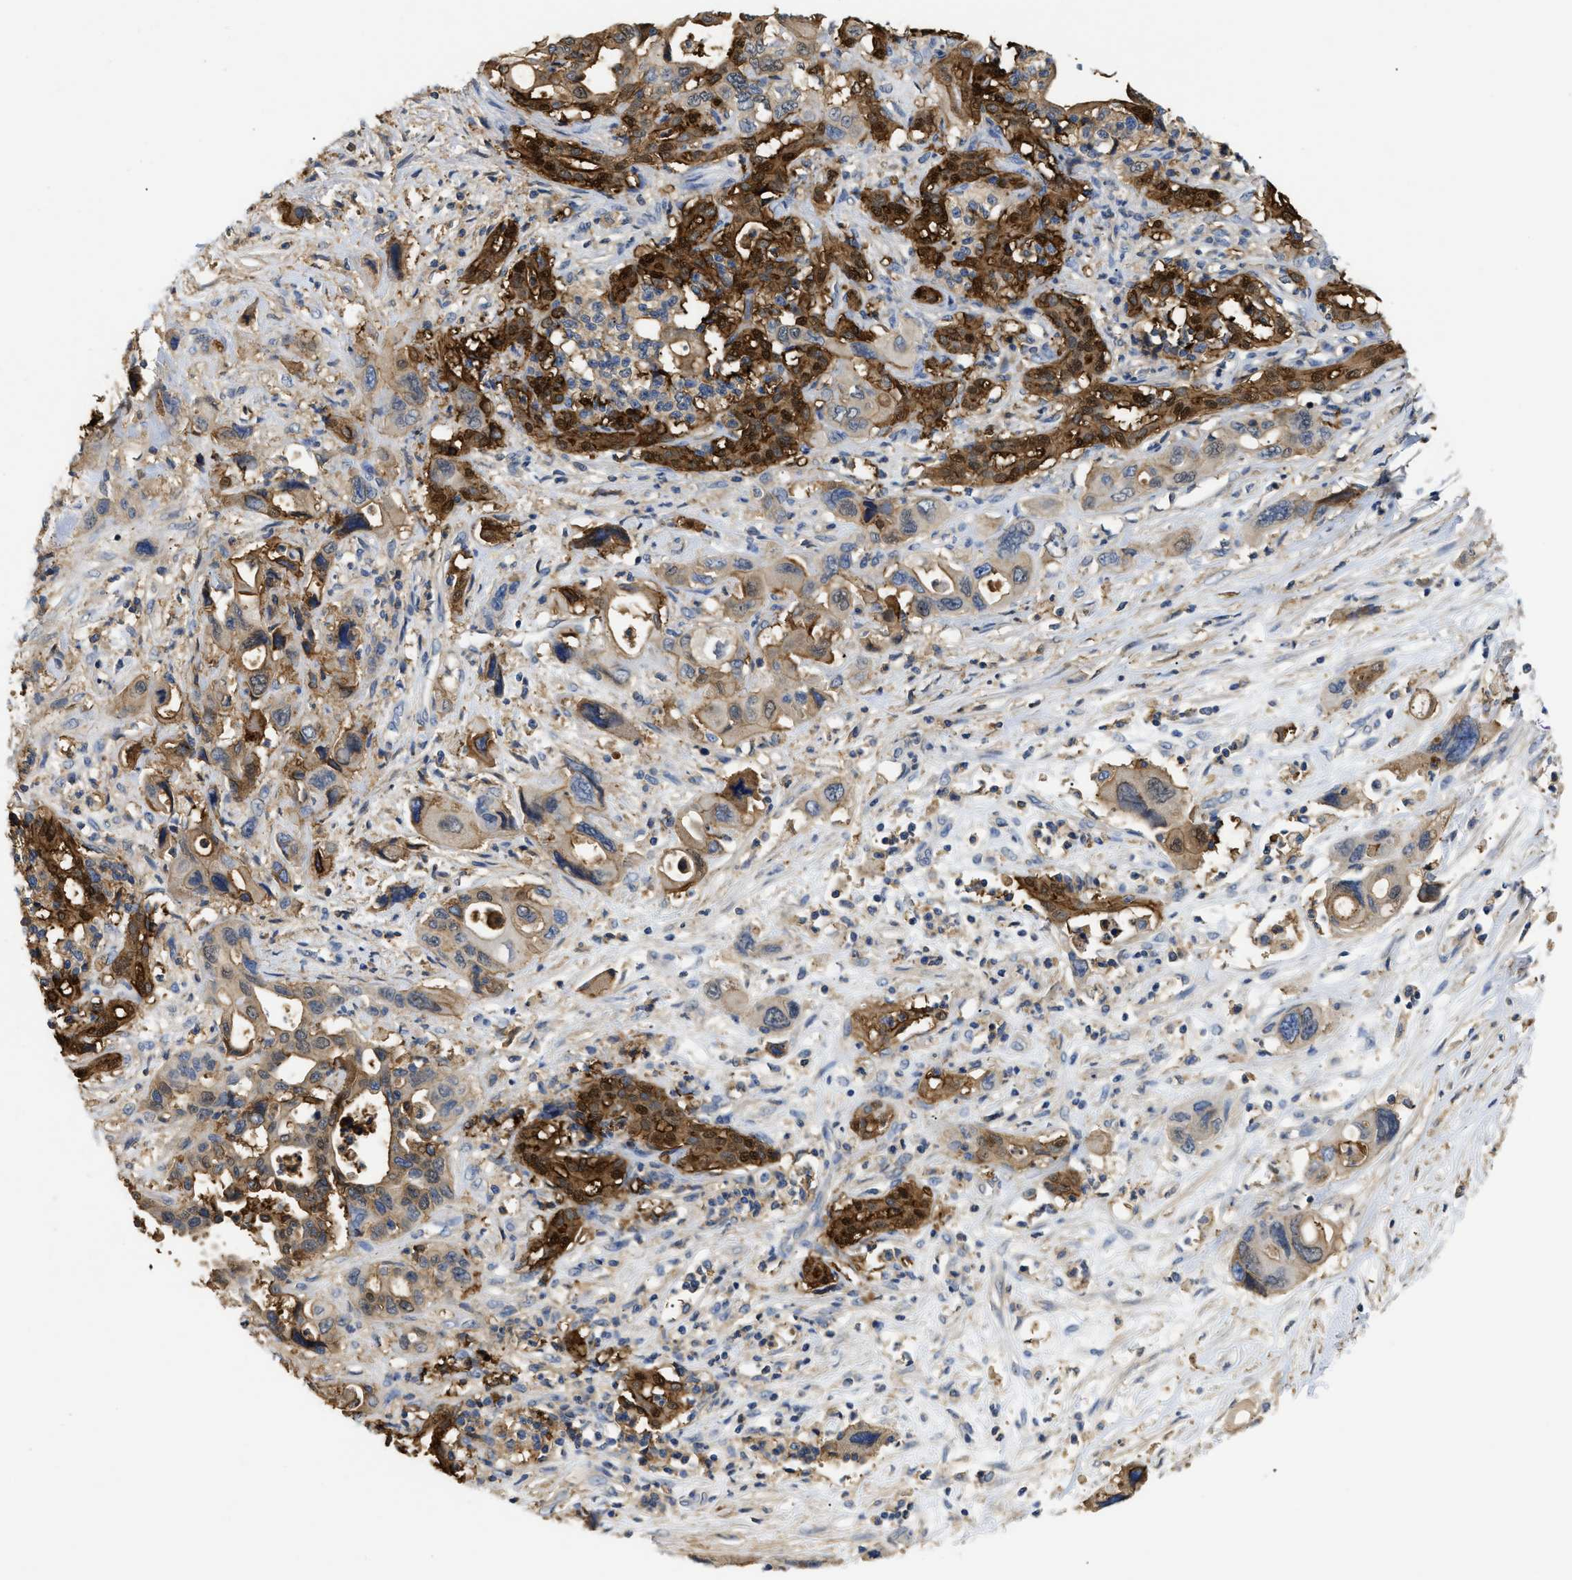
{"staining": {"intensity": "strong", "quantity": "25%-75%", "location": "cytoplasmic/membranous"}, "tissue": "pancreatic cancer", "cell_type": "Tumor cells", "image_type": "cancer", "snomed": [{"axis": "morphology", "description": "Adenocarcinoma, NOS"}, {"axis": "topography", "description": "Pancreas"}], "caption": "Immunohistochemical staining of human pancreatic adenocarcinoma reveals high levels of strong cytoplasmic/membranous protein expression in about 25%-75% of tumor cells.", "gene": "ANXA4", "patient": {"sex": "male", "age": 46}}